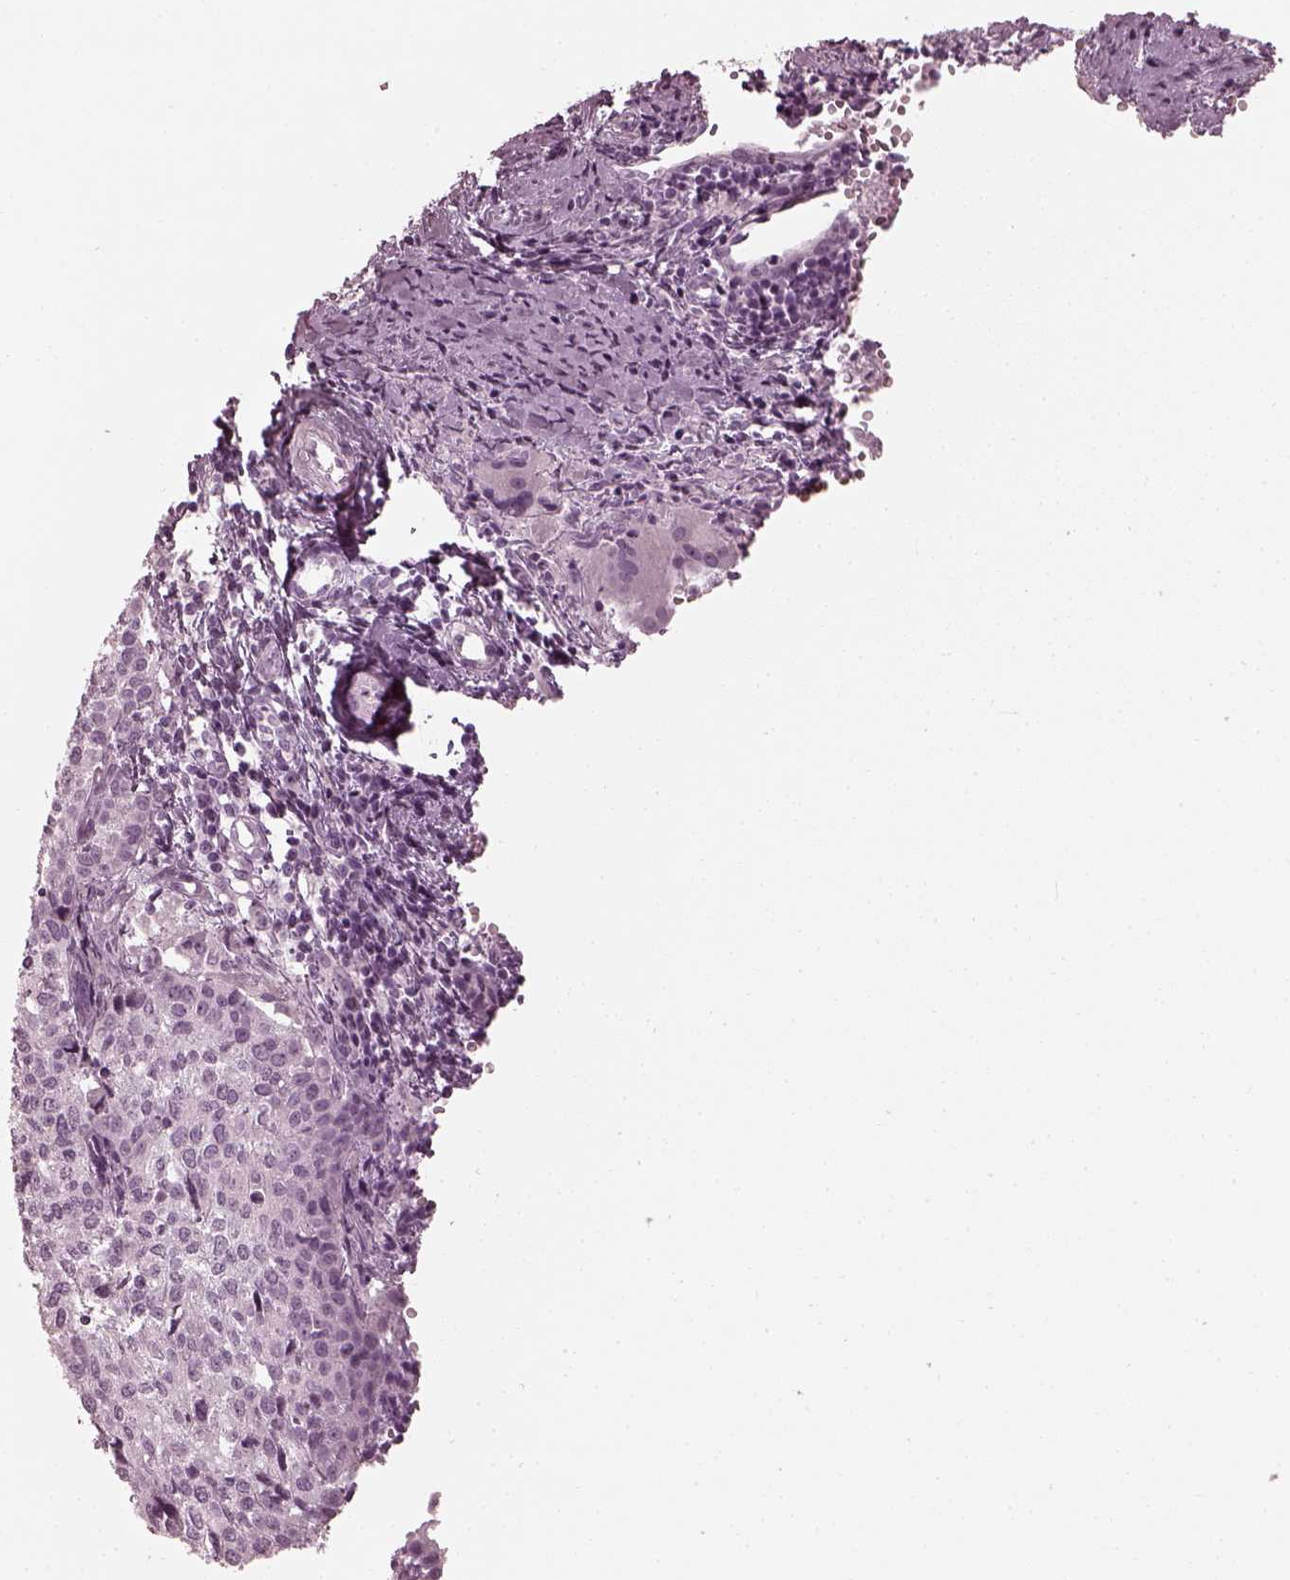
{"staining": {"intensity": "negative", "quantity": "none", "location": "none"}, "tissue": "cervical cancer", "cell_type": "Tumor cells", "image_type": "cancer", "snomed": [{"axis": "morphology", "description": "Squamous cell carcinoma, NOS"}, {"axis": "topography", "description": "Cervix"}], "caption": "IHC micrograph of neoplastic tissue: cervical cancer stained with DAB (3,3'-diaminobenzidine) exhibits no significant protein positivity in tumor cells.", "gene": "SAXO2", "patient": {"sex": "female", "age": 38}}